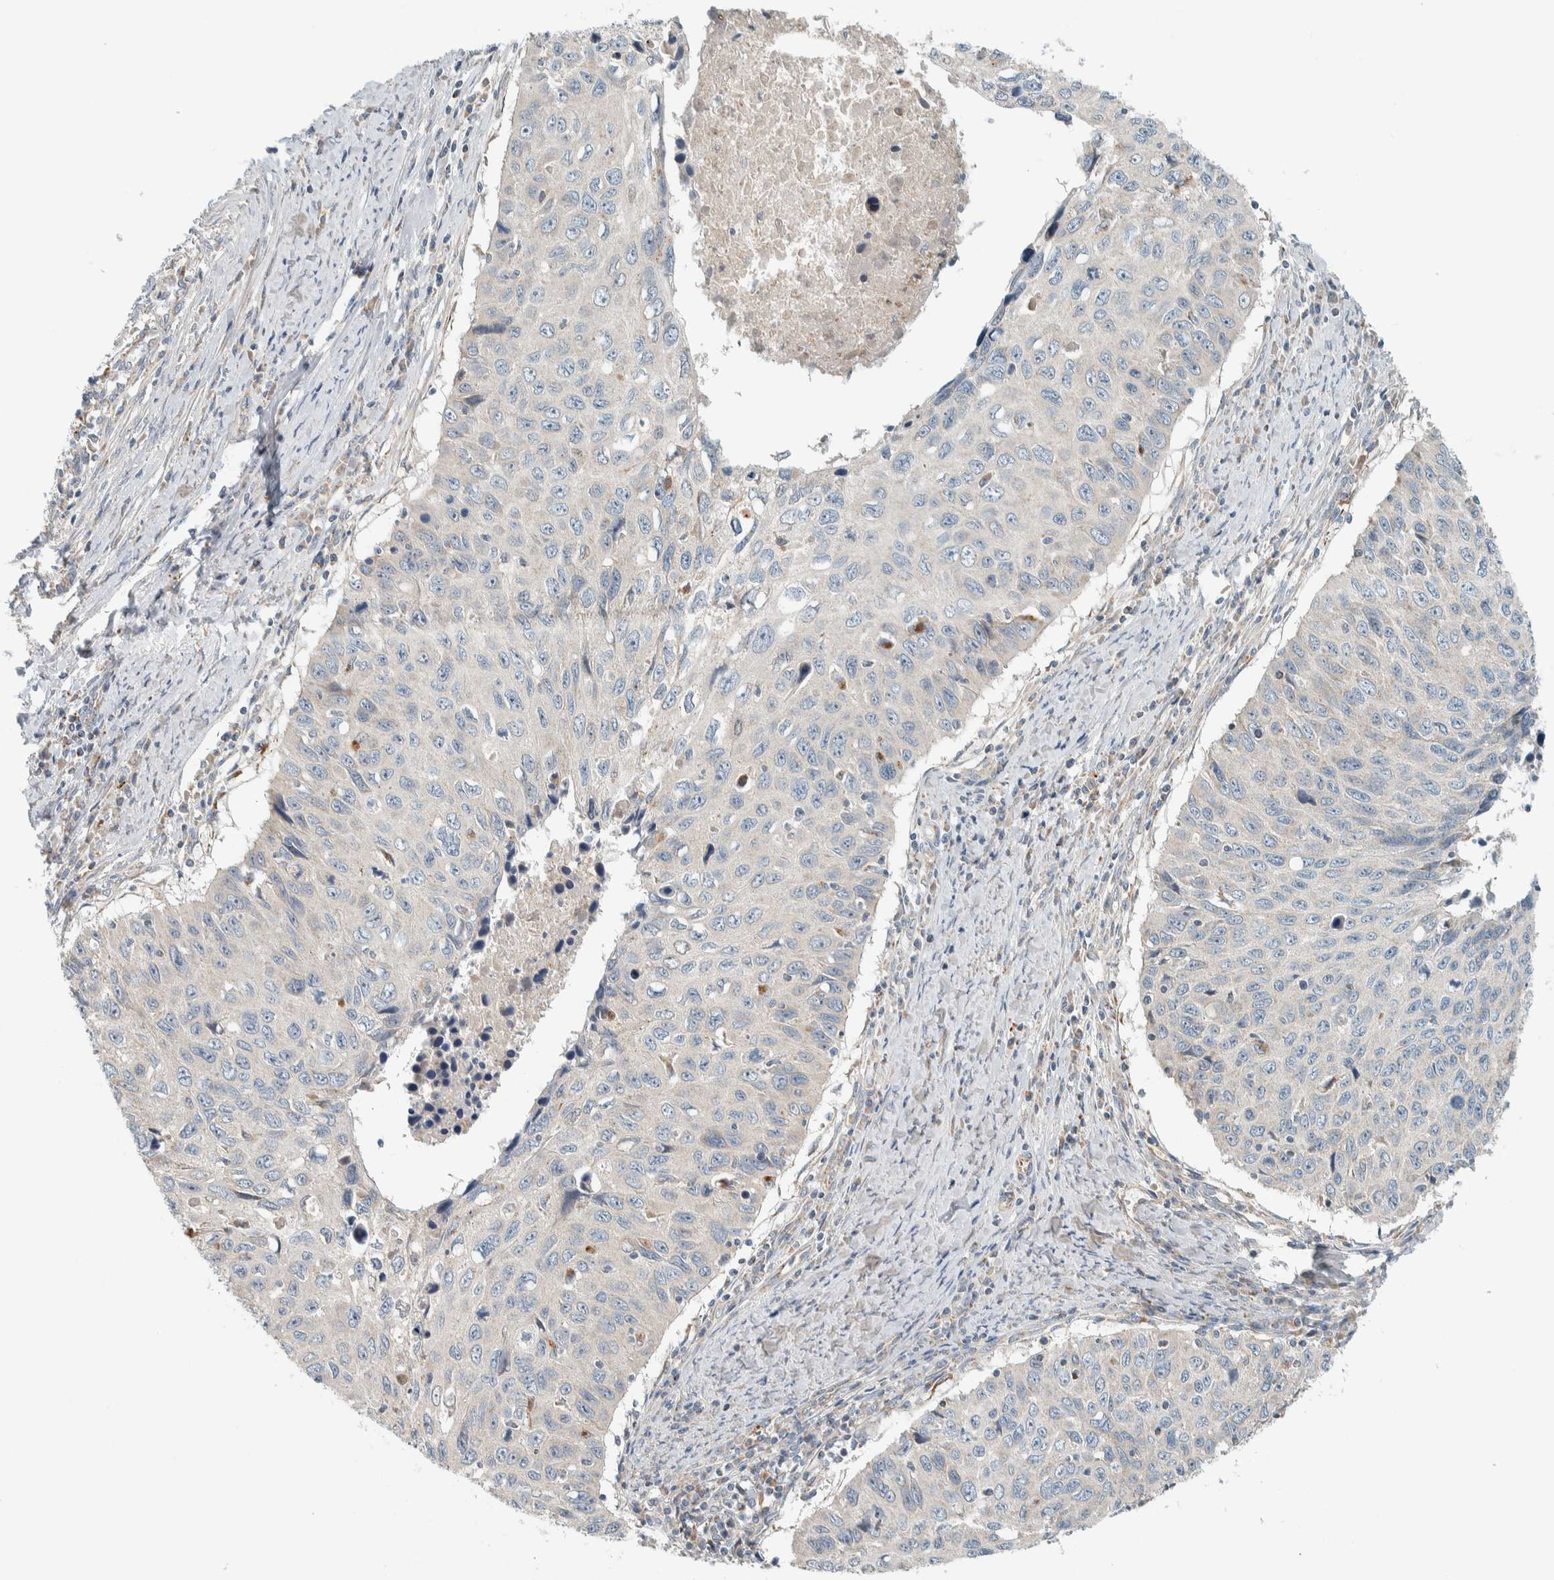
{"staining": {"intensity": "negative", "quantity": "none", "location": "none"}, "tissue": "cervical cancer", "cell_type": "Tumor cells", "image_type": "cancer", "snomed": [{"axis": "morphology", "description": "Squamous cell carcinoma, NOS"}, {"axis": "topography", "description": "Cervix"}], "caption": "Squamous cell carcinoma (cervical) stained for a protein using immunohistochemistry reveals no expression tumor cells.", "gene": "SLFN12L", "patient": {"sex": "female", "age": 53}}